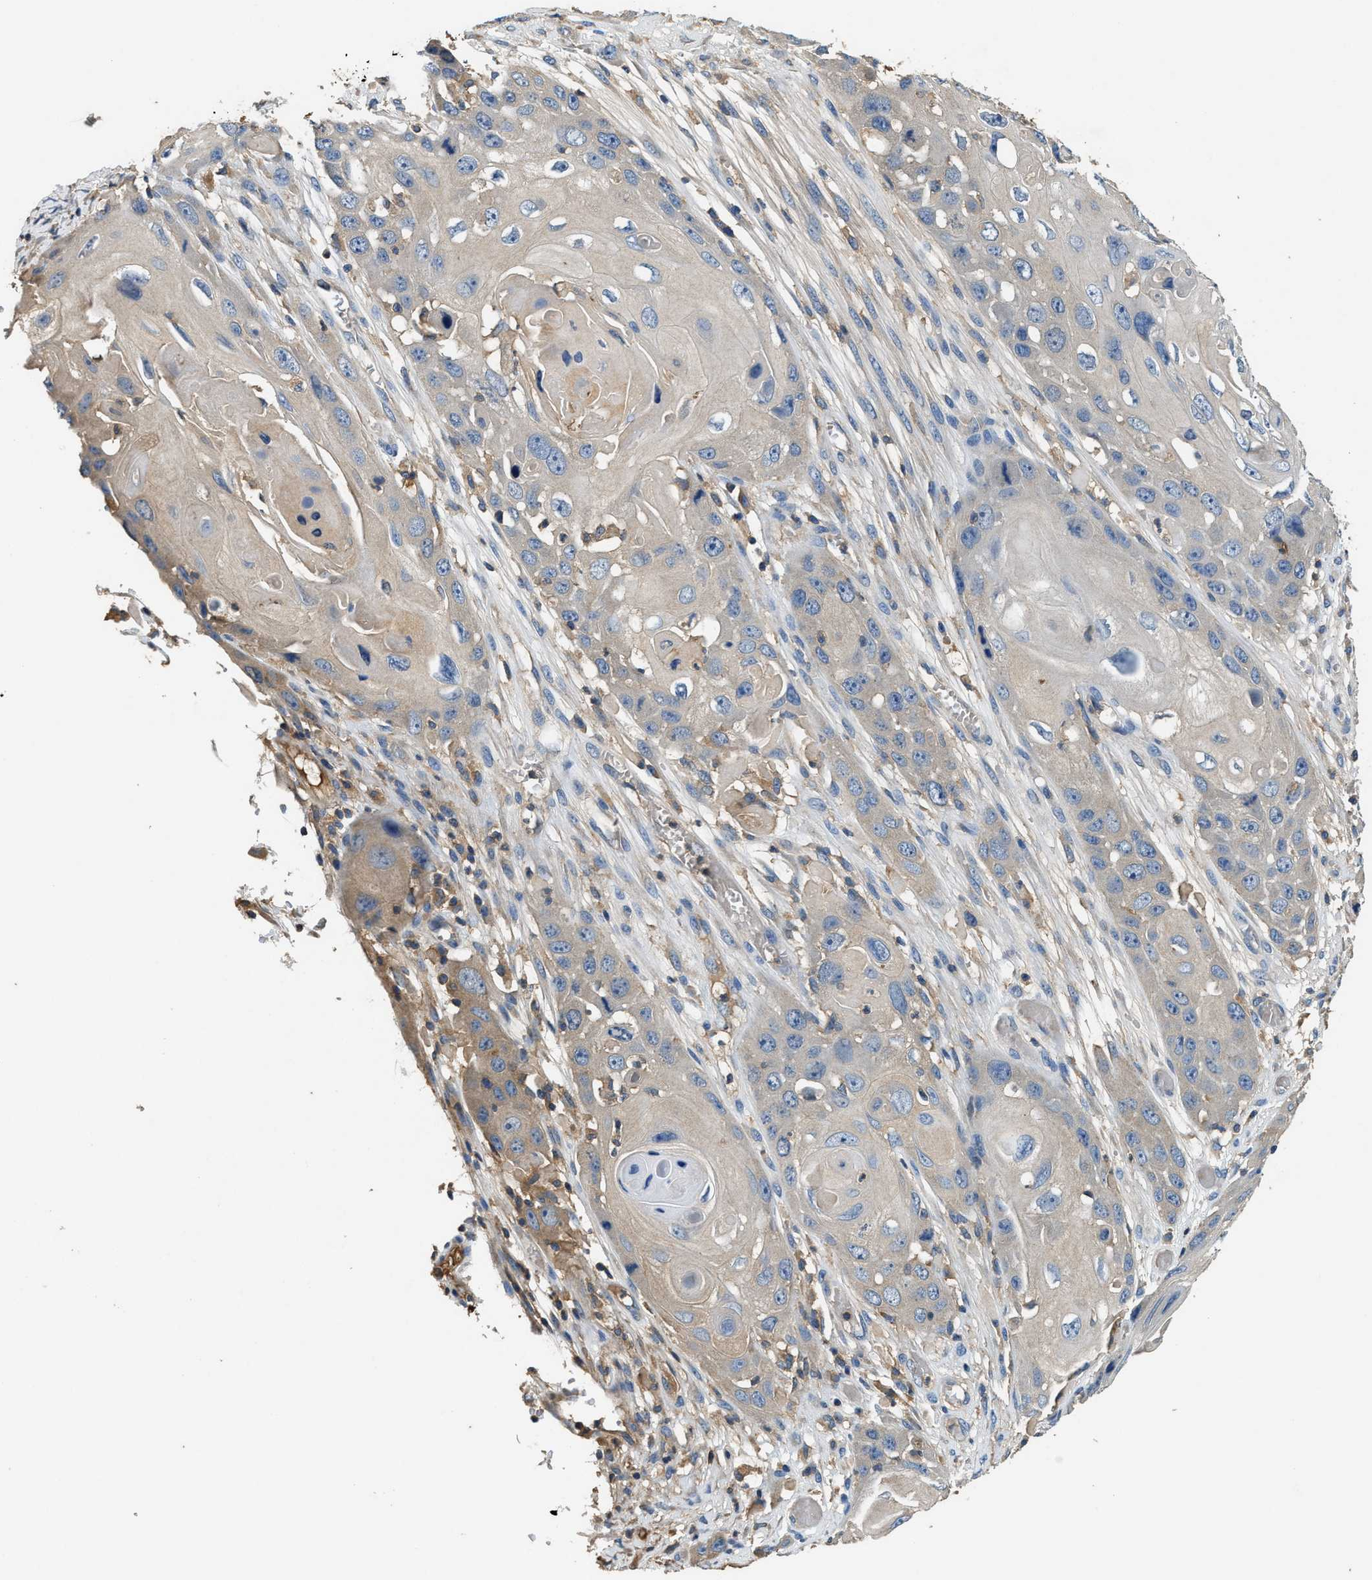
{"staining": {"intensity": "negative", "quantity": "none", "location": "none"}, "tissue": "skin cancer", "cell_type": "Tumor cells", "image_type": "cancer", "snomed": [{"axis": "morphology", "description": "Squamous cell carcinoma, NOS"}, {"axis": "topography", "description": "Skin"}], "caption": "A high-resolution micrograph shows IHC staining of squamous cell carcinoma (skin), which displays no significant expression in tumor cells.", "gene": "BLOC1S1", "patient": {"sex": "male", "age": 55}}